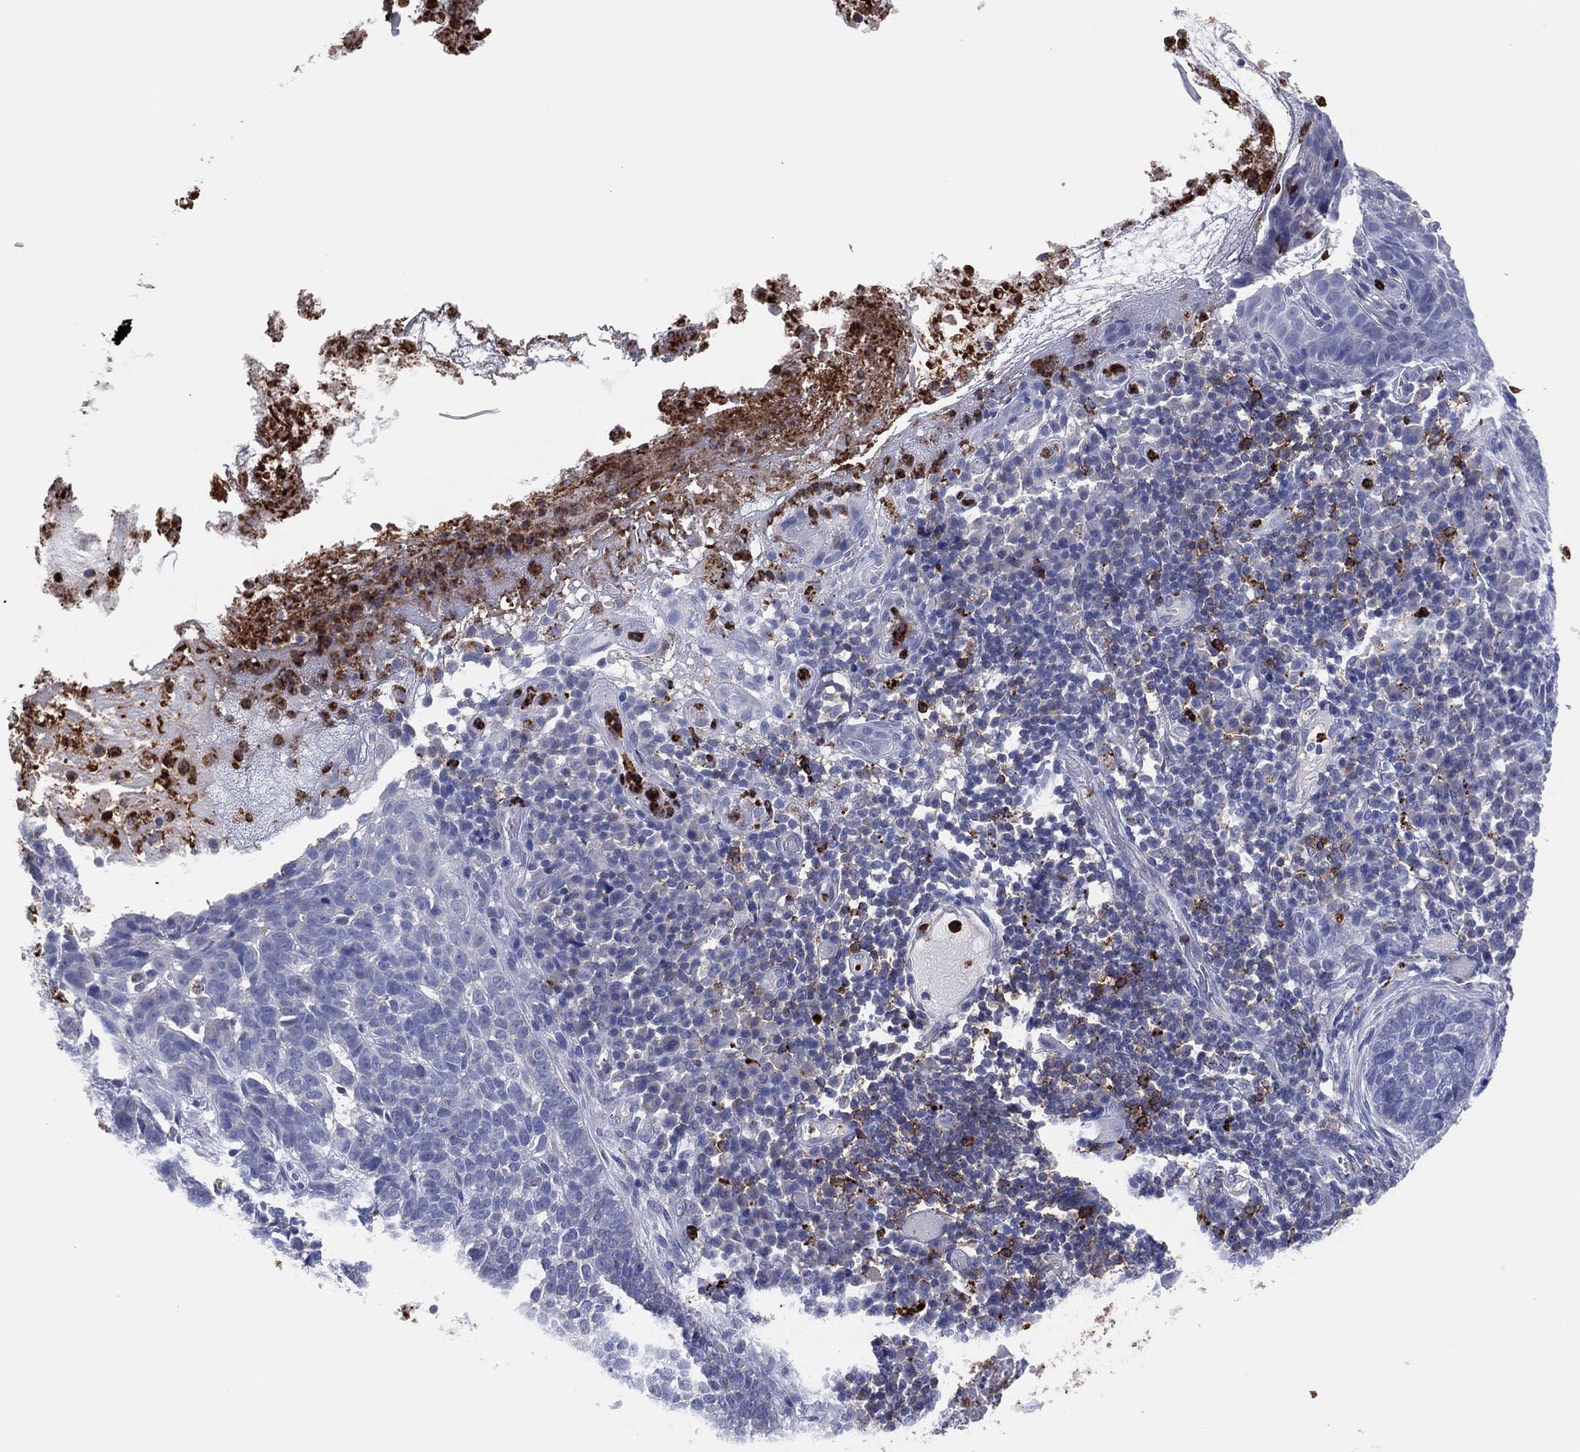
{"staining": {"intensity": "negative", "quantity": "none", "location": "none"}, "tissue": "skin cancer", "cell_type": "Tumor cells", "image_type": "cancer", "snomed": [{"axis": "morphology", "description": "Basal cell carcinoma"}, {"axis": "topography", "description": "Skin"}], "caption": "The histopathology image displays no significant positivity in tumor cells of skin cancer.", "gene": "PLAC8", "patient": {"sex": "female", "age": 69}}